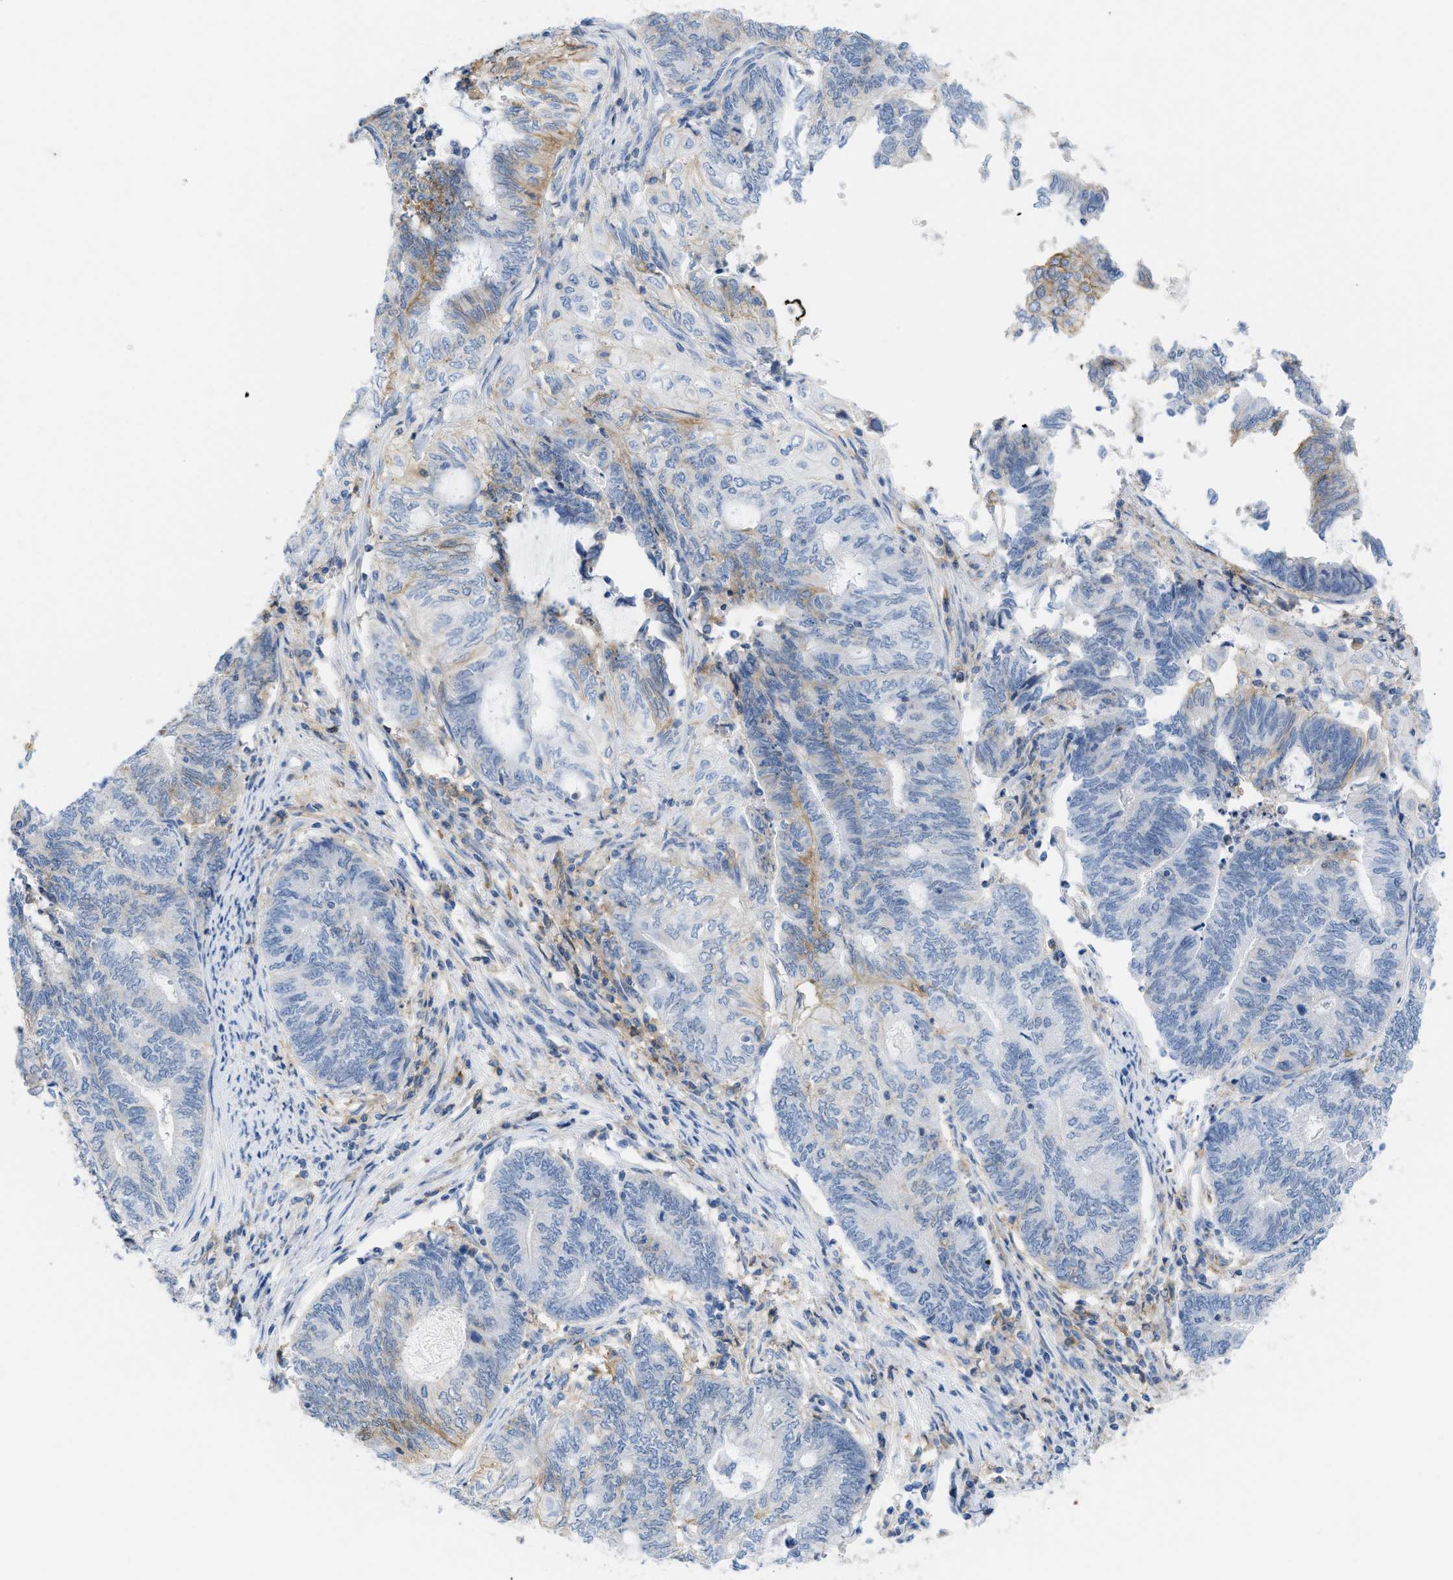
{"staining": {"intensity": "negative", "quantity": "none", "location": "none"}, "tissue": "endometrial cancer", "cell_type": "Tumor cells", "image_type": "cancer", "snomed": [{"axis": "morphology", "description": "Adenocarcinoma, NOS"}, {"axis": "topography", "description": "Uterus"}, {"axis": "topography", "description": "Endometrium"}], "caption": "Immunohistochemistry image of neoplastic tissue: endometrial cancer (adenocarcinoma) stained with DAB reveals no significant protein positivity in tumor cells. (DAB (3,3'-diaminobenzidine) immunohistochemistry (IHC) visualized using brightfield microscopy, high magnification).", "gene": "SLC3A2", "patient": {"sex": "female", "age": 70}}